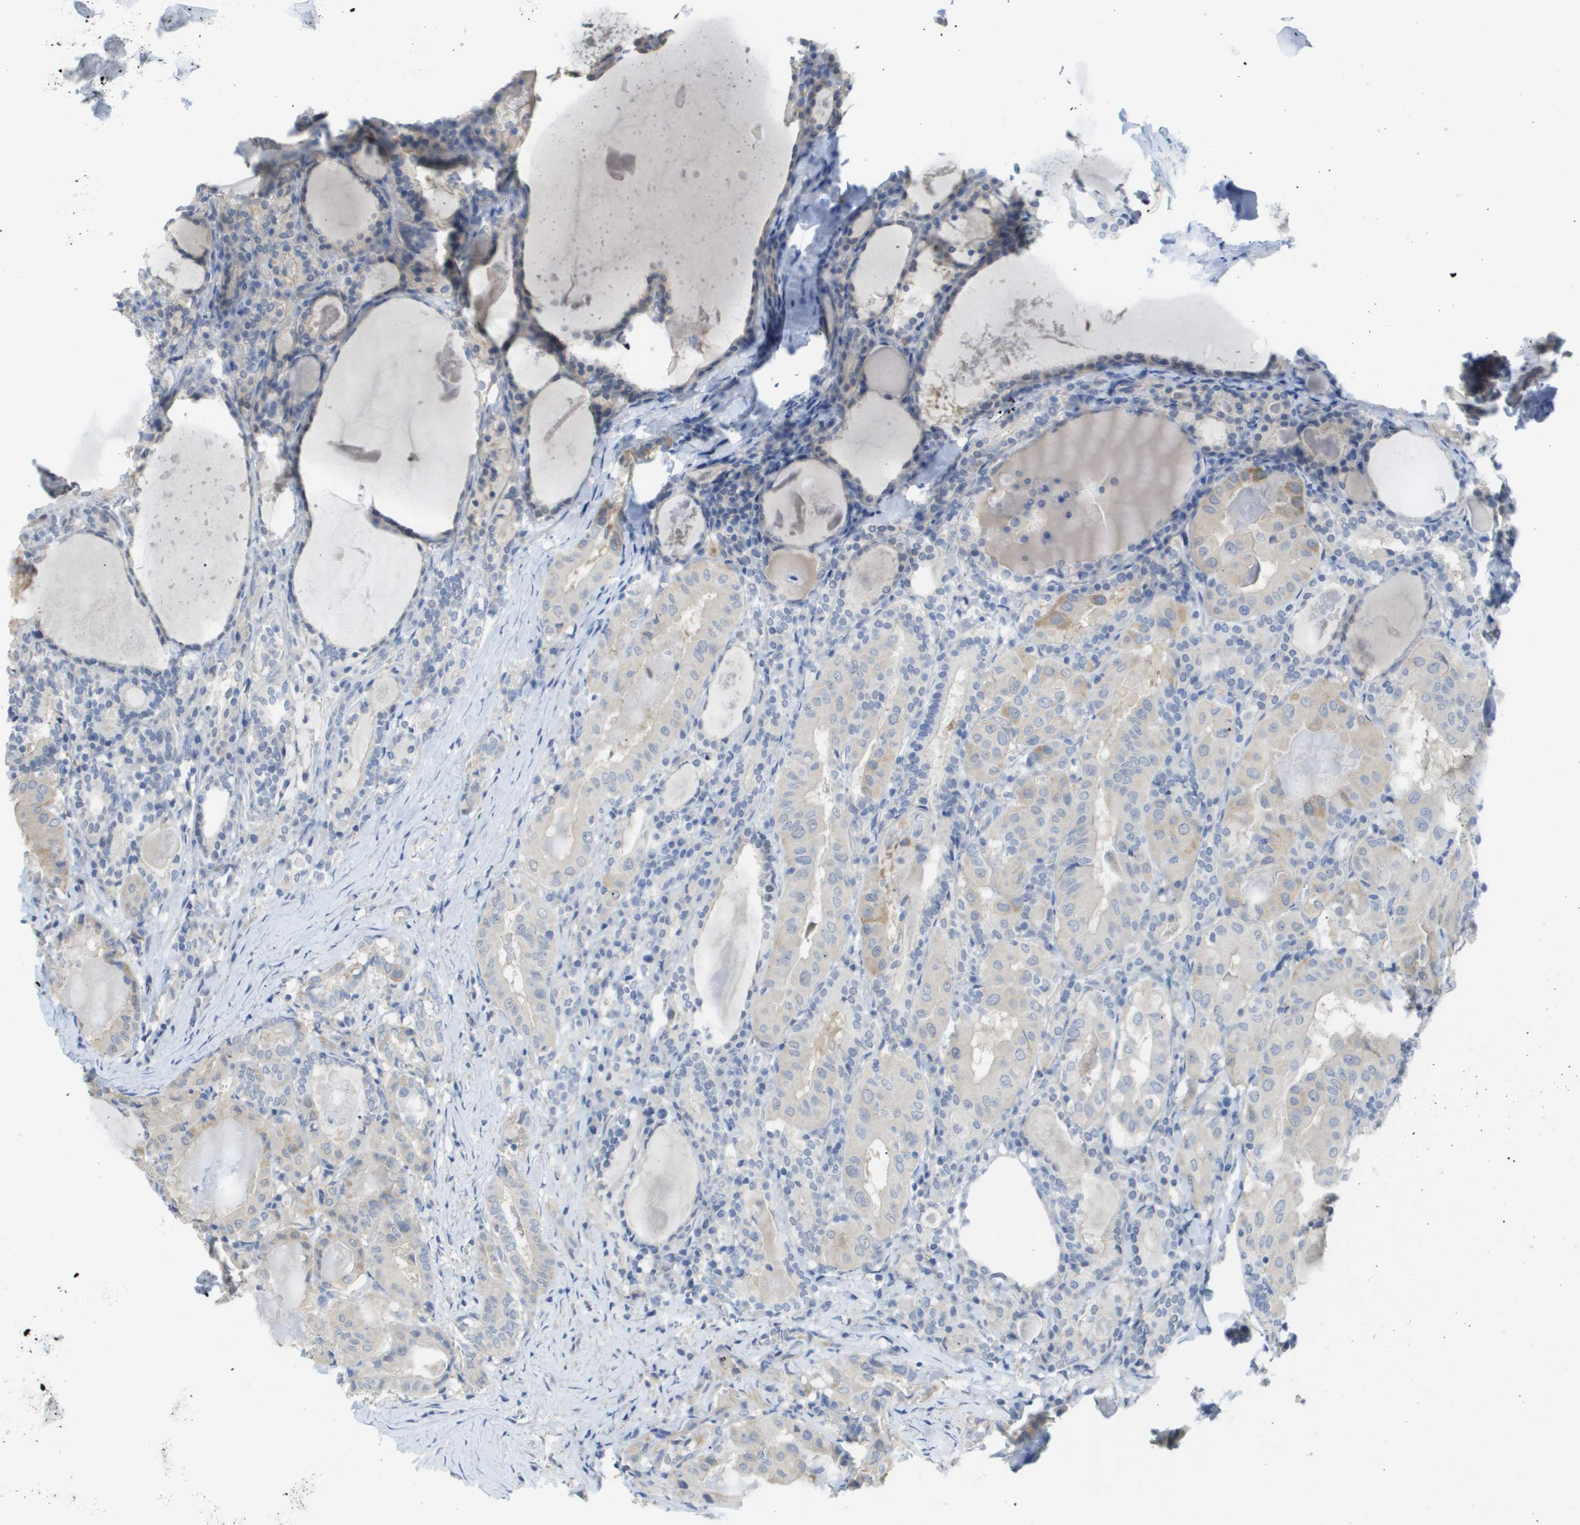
{"staining": {"intensity": "negative", "quantity": "none", "location": "none"}, "tissue": "thyroid cancer", "cell_type": "Tumor cells", "image_type": "cancer", "snomed": [{"axis": "morphology", "description": "Papillary adenocarcinoma, NOS"}, {"axis": "topography", "description": "Thyroid gland"}], "caption": "There is no significant positivity in tumor cells of thyroid cancer (papillary adenocarcinoma).", "gene": "MYL3", "patient": {"sex": "female", "age": 42}}